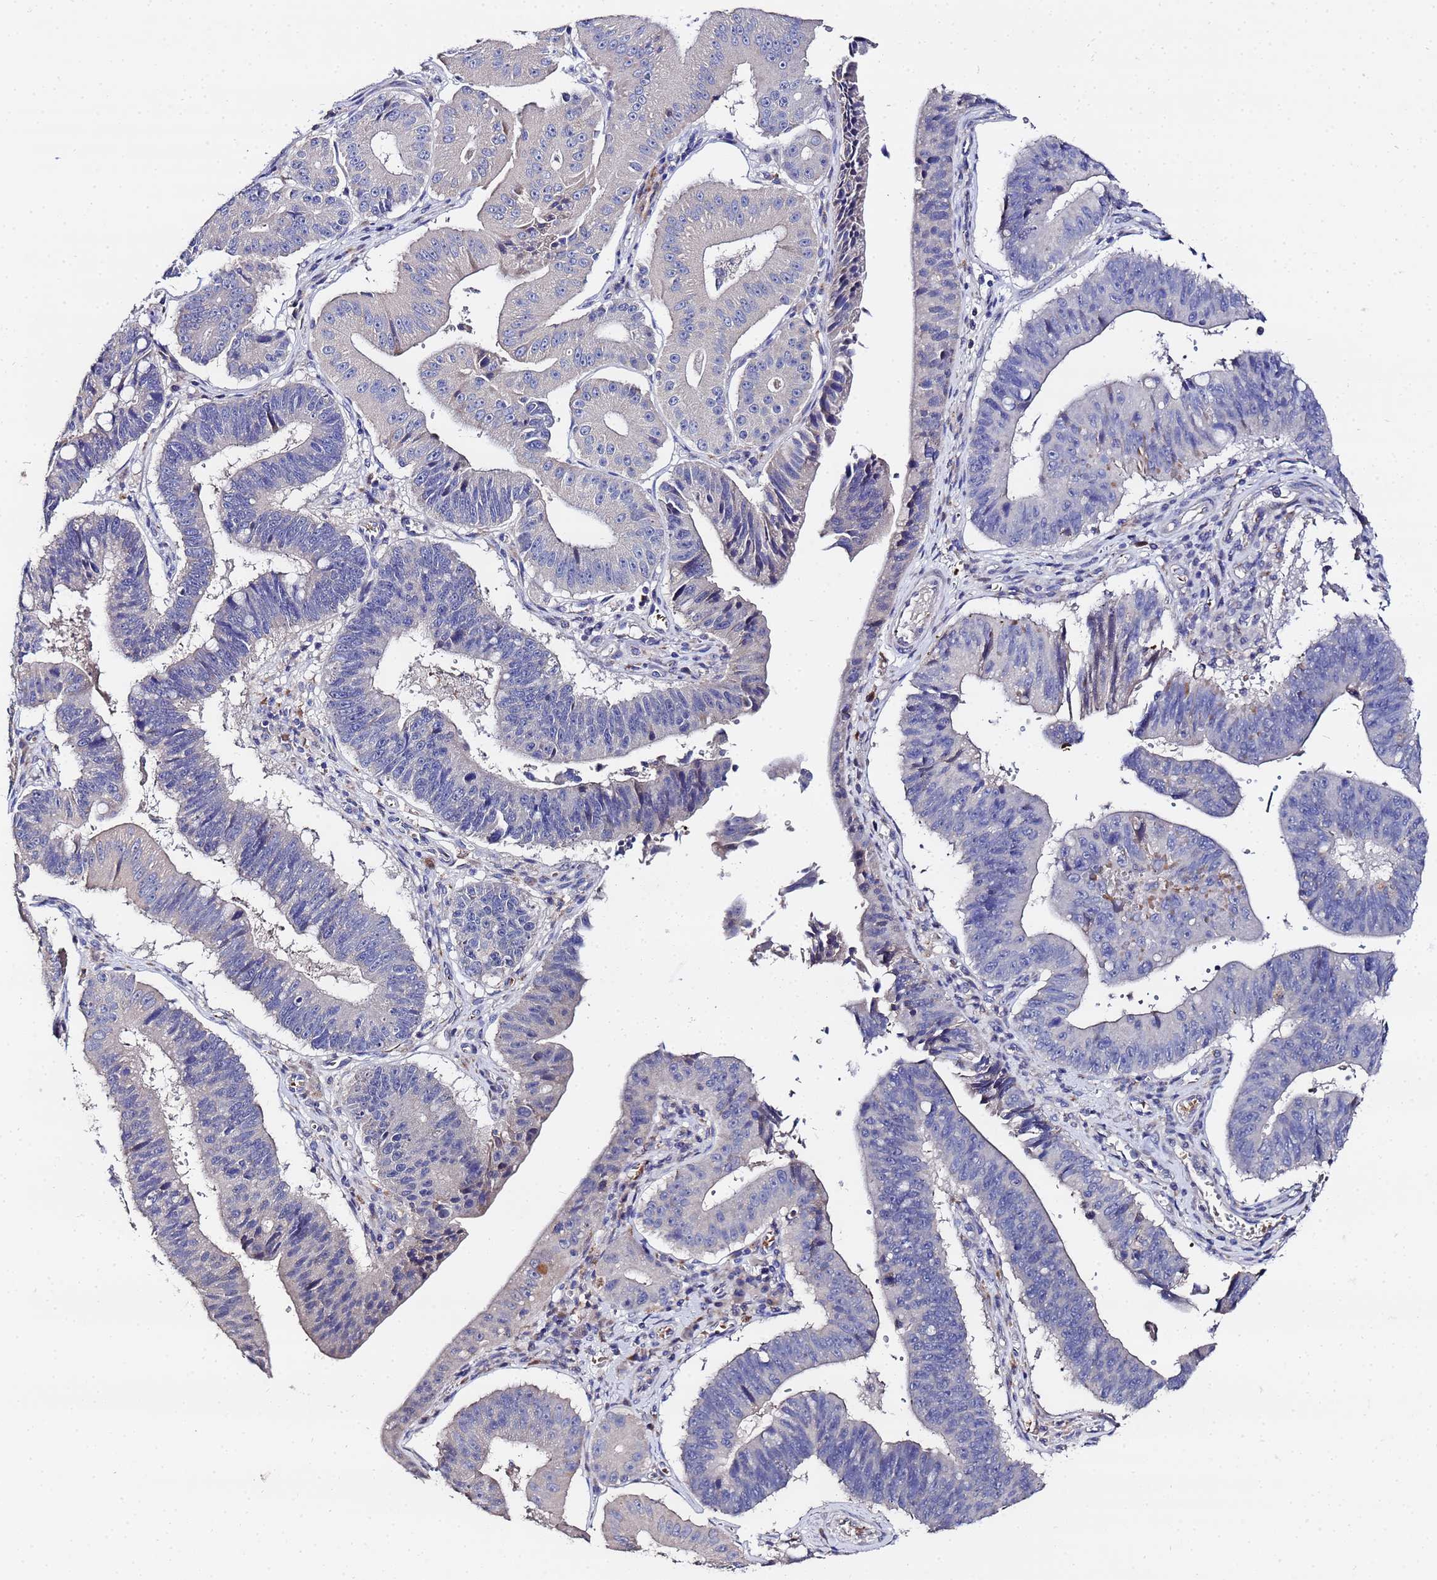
{"staining": {"intensity": "negative", "quantity": "none", "location": "none"}, "tissue": "stomach cancer", "cell_type": "Tumor cells", "image_type": "cancer", "snomed": [{"axis": "morphology", "description": "Adenocarcinoma, NOS"}, {"axis": "topography", "description": "Stomach"}], "caption": "Immunohistochemical staining of human stomach cancer reveals no significant expression in tumor cells.", "gene": "TCP10L", "patient": {"sex": "male", "age": 59}}